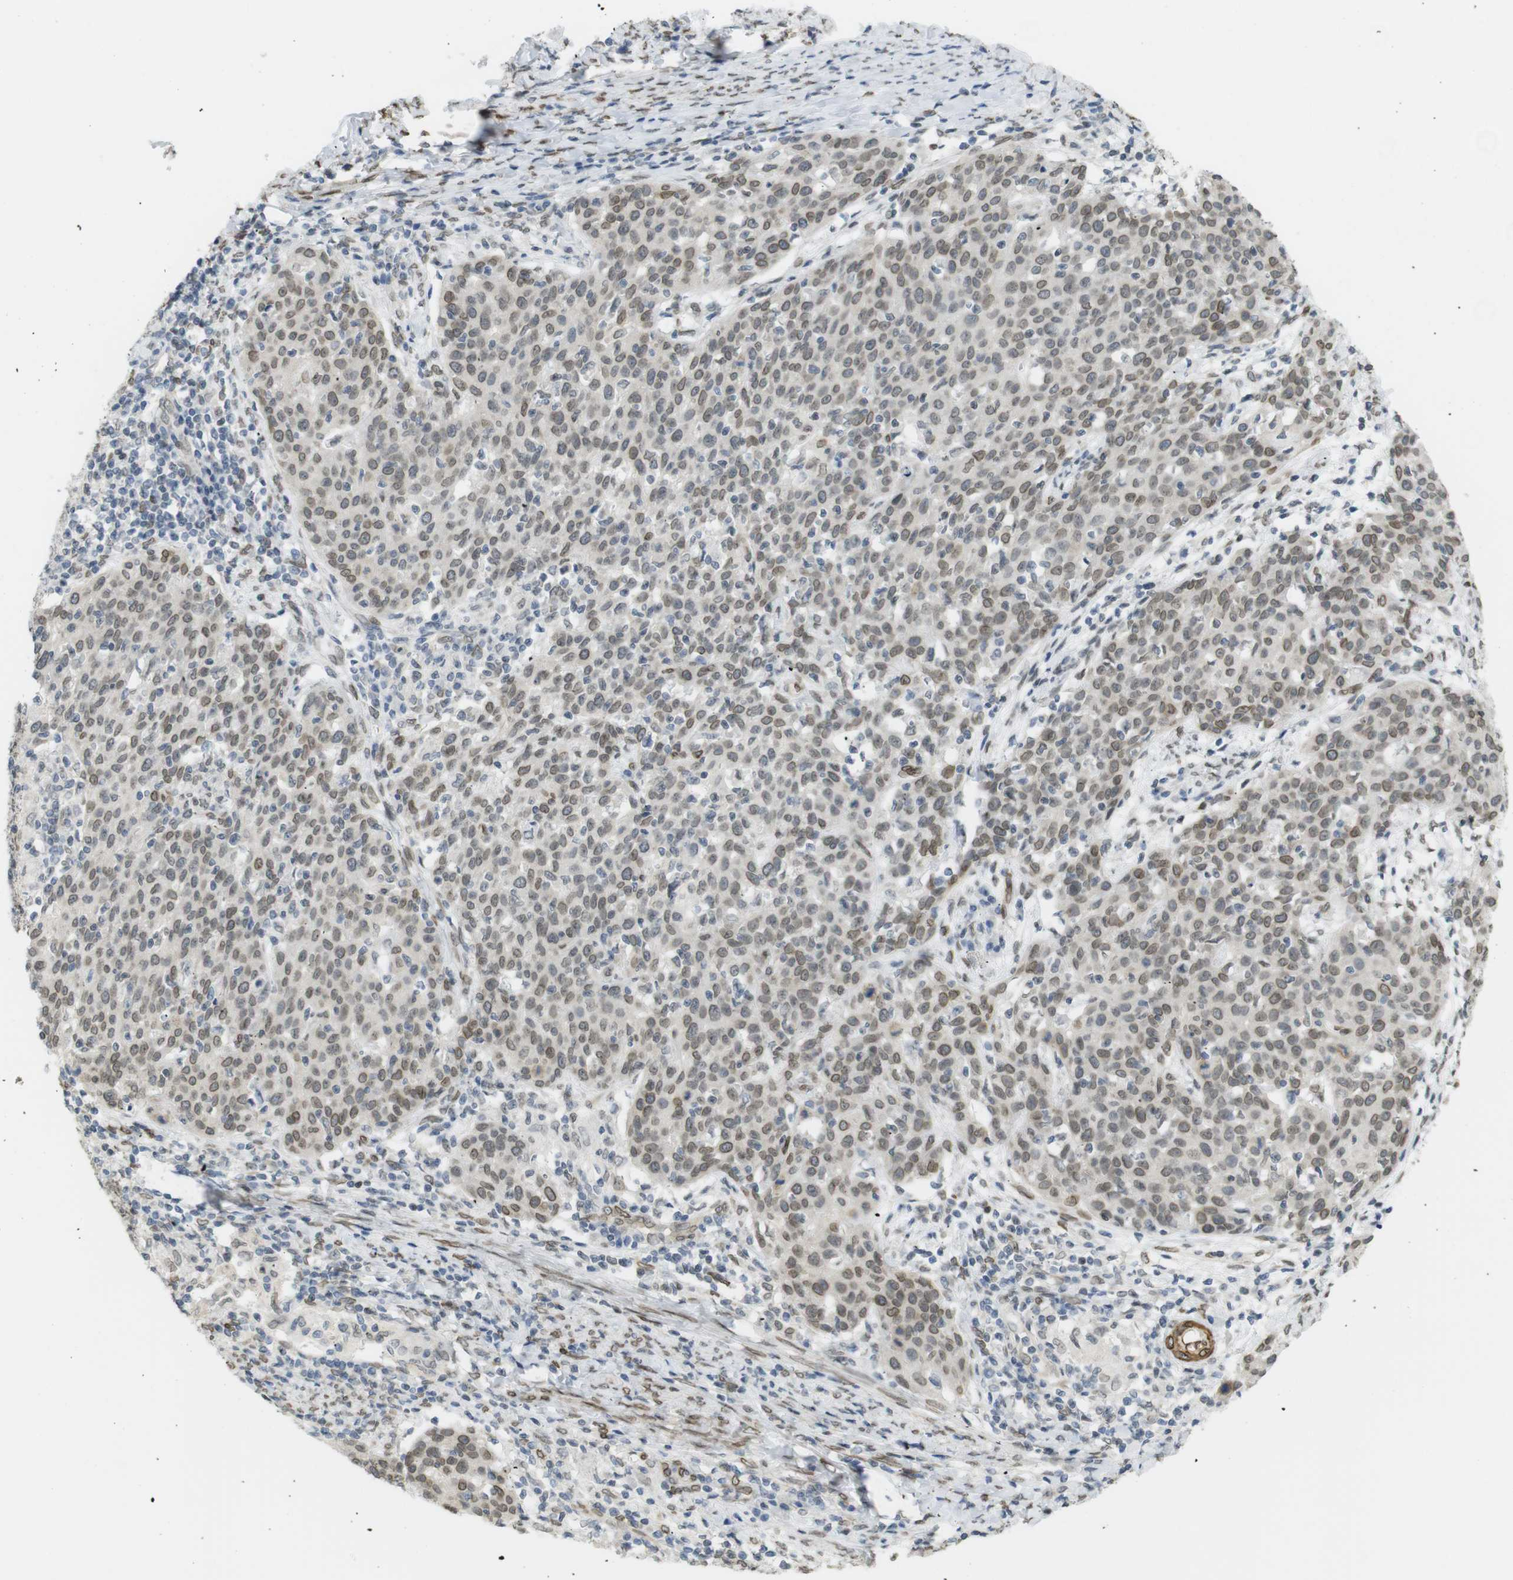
{"staining": {"intensity": "moderate", "quantity": ">75%", "location": "cytoplasmic/membranous,nuclear"}, "tissue": "cervical cancer", "cell_type": "Tumor cells", "image_type": "cancer", "snomed": [{"axis": "morphology", "description": "Squamous cell carcinoma, NOS"}, {"axis": "topography", "description": "Cervix"}], "caption": "Brown immunohistochemical staining in cervical cancer shows moderate cytoplasmic/membranous and nuclear positivity in approximately >75% of tumor cells.", "gene": "ARL6IP6", "patient": {"sex": "female", "age": 38}}